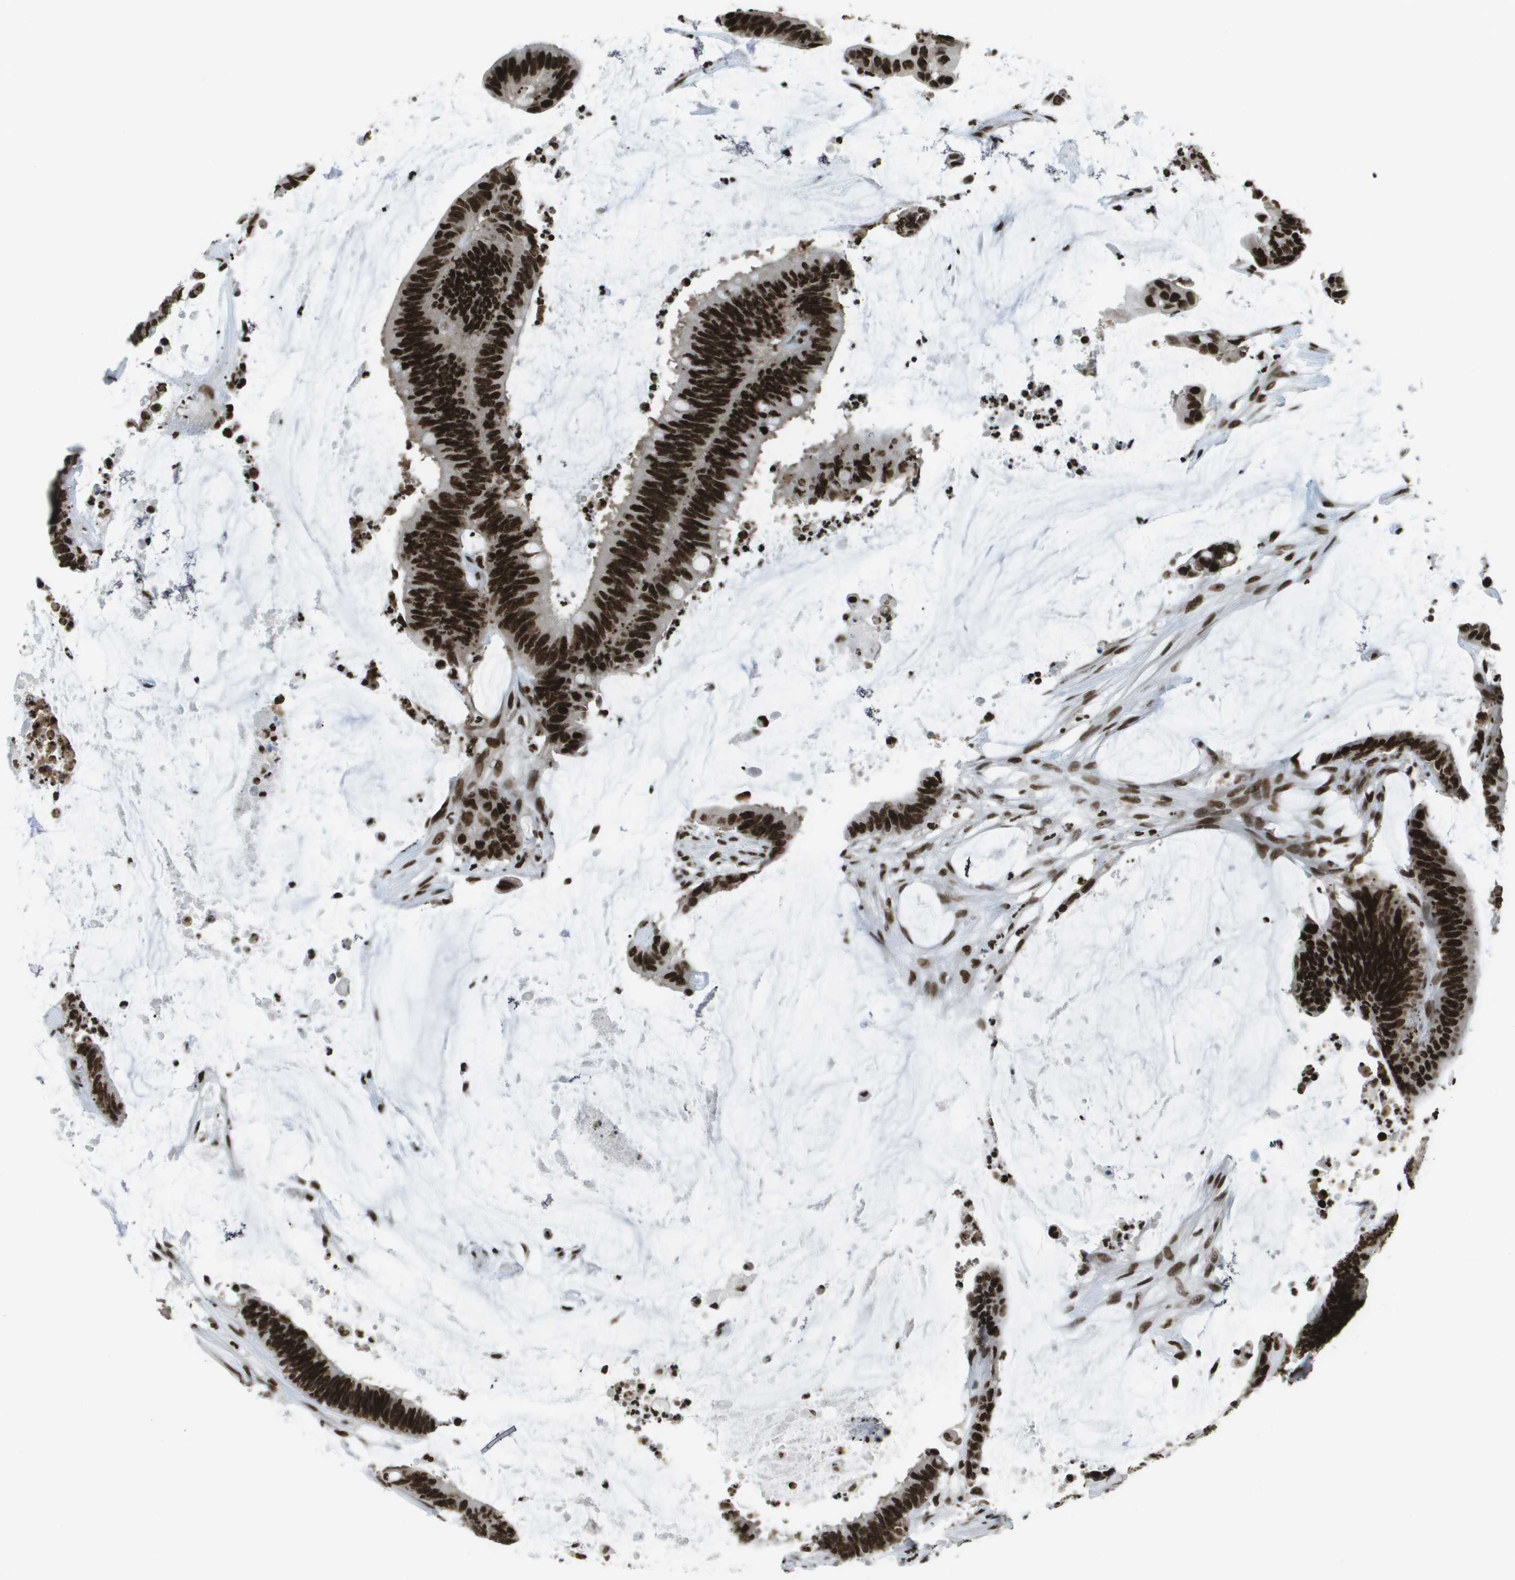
{"staining": {"intensity": "strong", "quantity": ">75%", "location": "nuclear"}, "tissue": "colorectal cancer", "cell_type": "Tumor cells", "image_type": "cancer", "snomed": [{"axis": "morphology", "description": "Adenocarcinoma, NOS"}, {"axis": "topography", "description": "Rectum"}], "caption": "Protein expression analysis of colorectal cancer reveals strong nuclear expression in about >75% of tumor cells.", "gene": "GLYR1", "patient": {"sex": "female", "age": 66}}